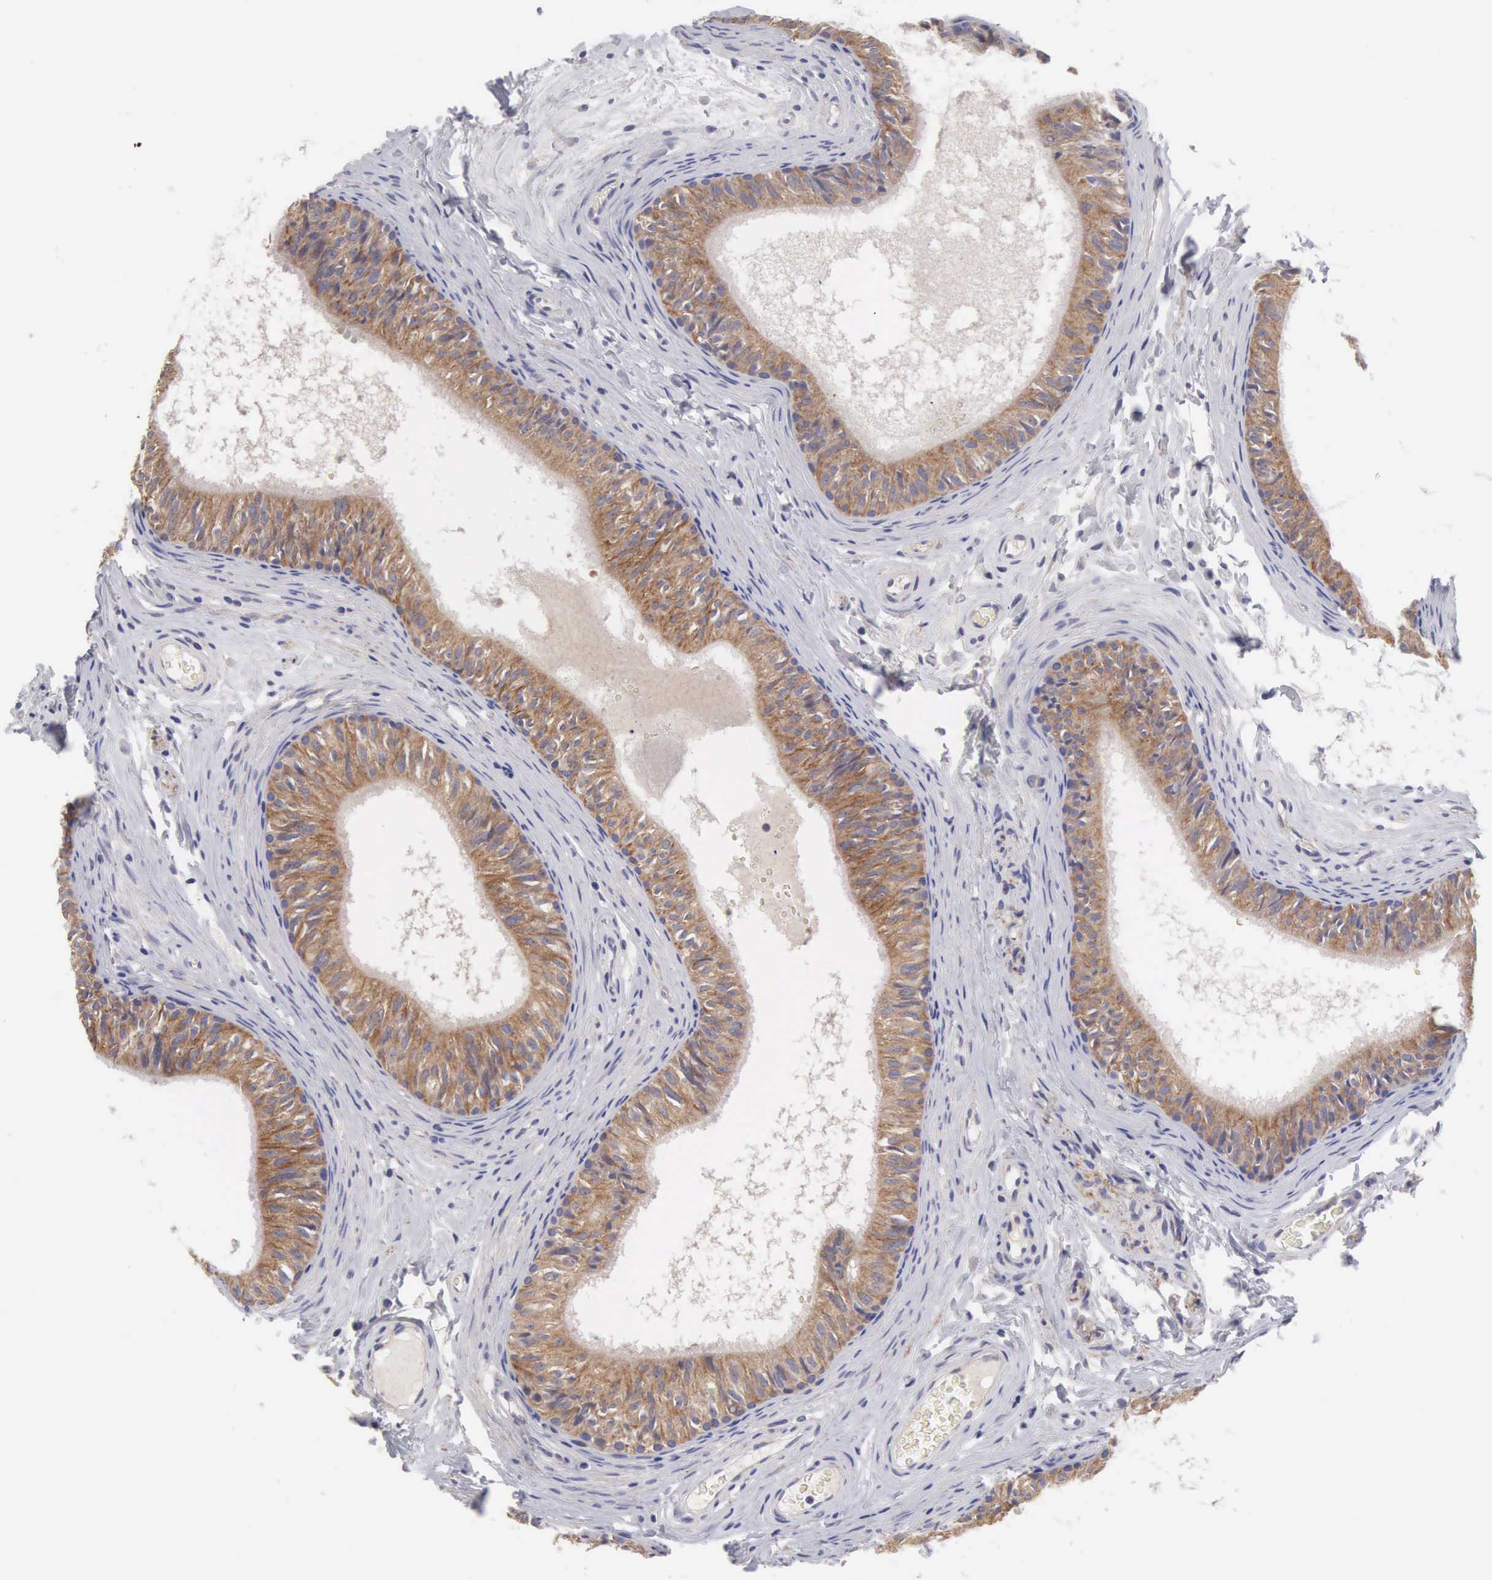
{"staining": {"intensity": "moderate", "quantity": ">75%", "location": "cytoplasmic/membranous"}, "tissue": "epididymis", "cell_type": "Glandular cells", "image_type": "normal", "snomed": [{"axis": "morphology", "description": "Normal tissue, NOS"}, {"axis": "topography", "description": "Epididymis"}], "caption": "IHC of benign epididymis exhibits medium levels of moderate cytoplasmic/membranous positivity in approximately >75% of glandular cells. (Stains: DAB in brown, nuclei in blue, Microscopy: brightfield microscopy at high magnification).", "gene": "SLITRK4", "patient": {"sex": "male", "age": 23}}